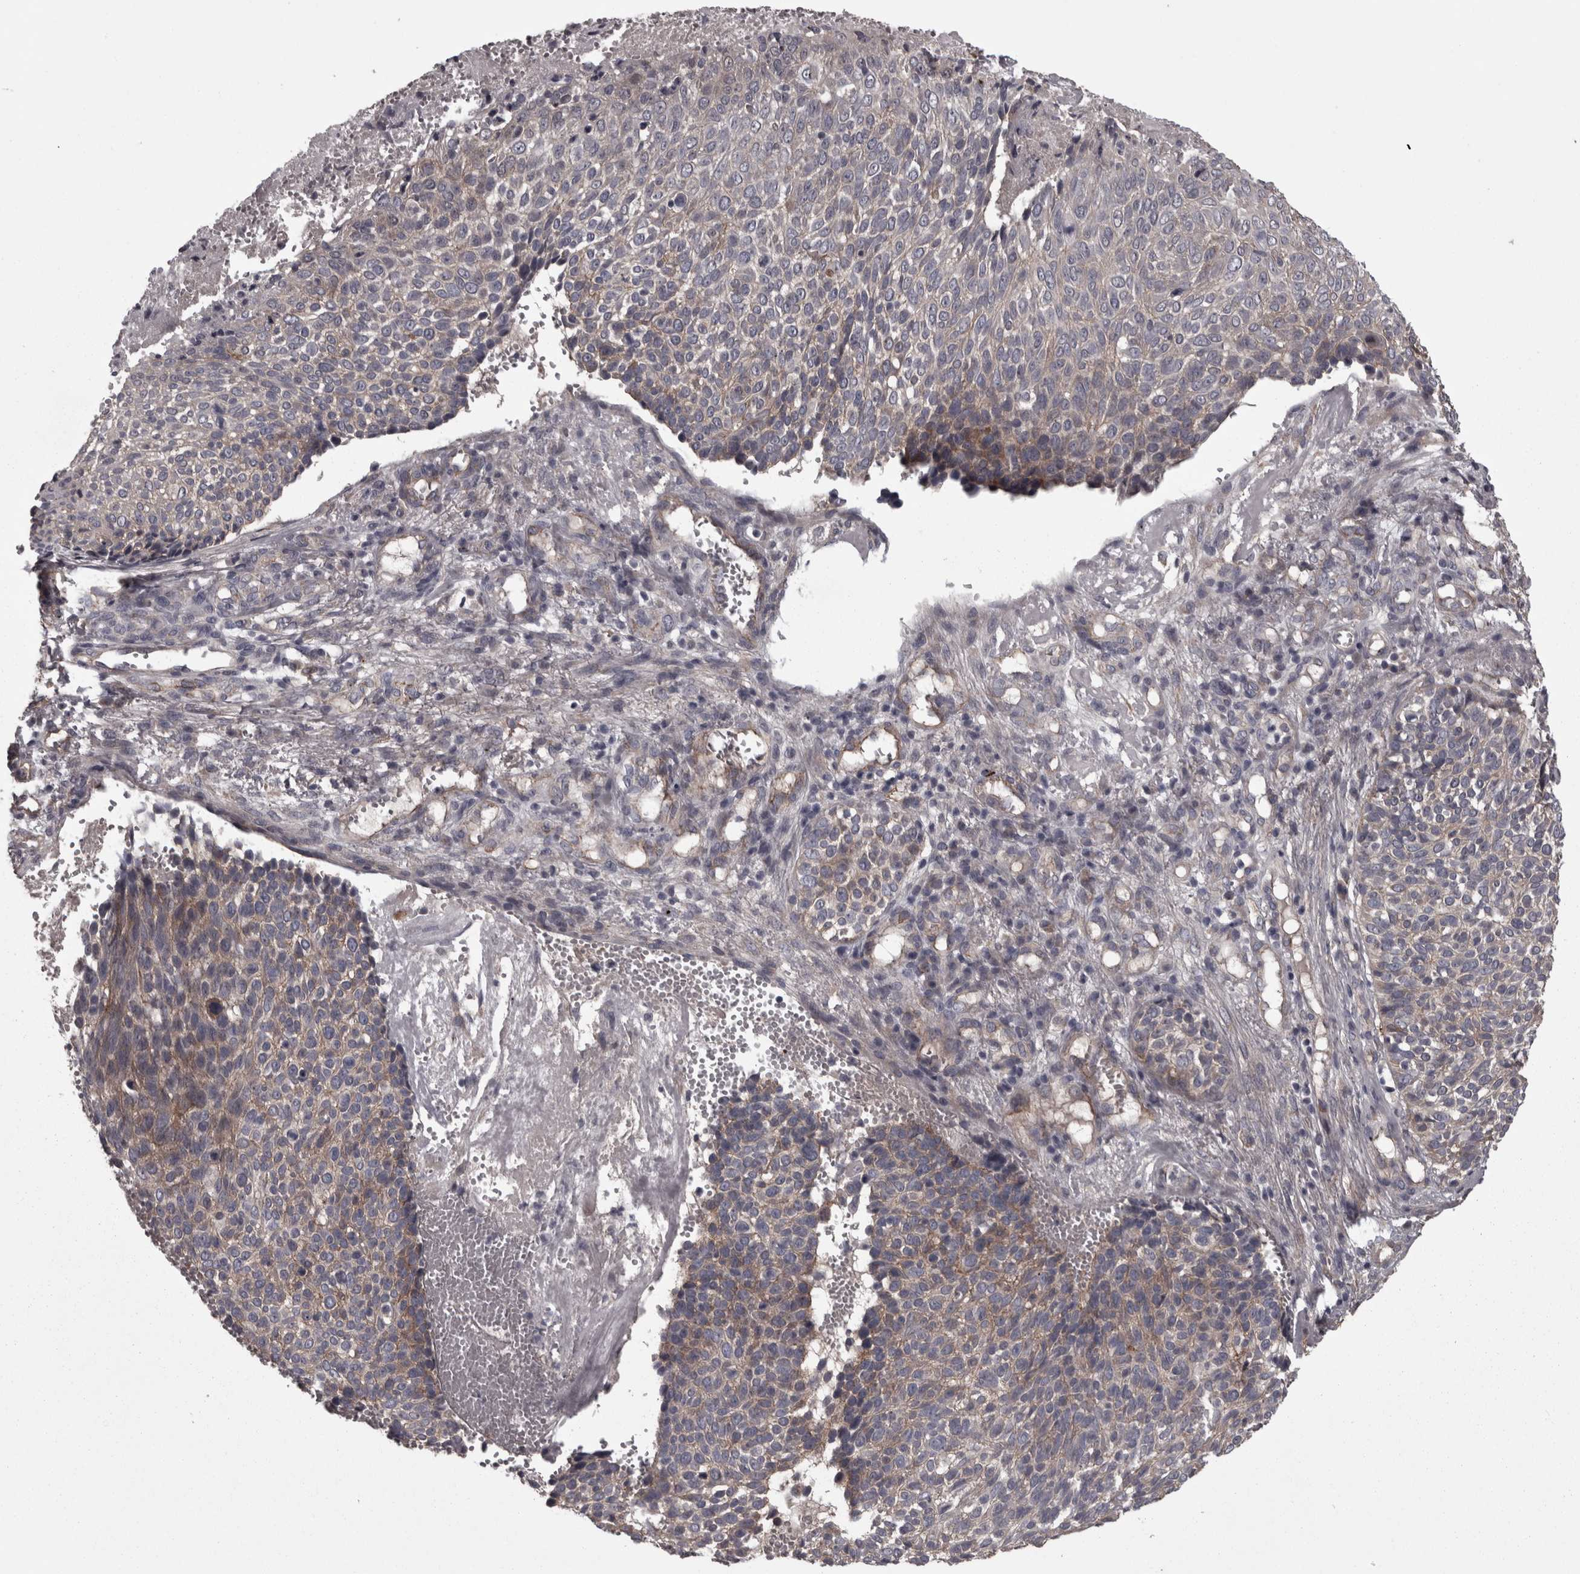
{"staining": {"intensity": "weak", "quantity": "25%-75%", "location": "cytoplasmic/membranous"}, "tissue": "cervical cancer", "cell_type": "Tumor cells", "image_type": "cancer", "snomed": [{"axis": "morphology", "description": "Squamous cell carcinoma, NOS"}, {"axis": "topography", "description": "Cervix"}], "caption": "Cervical cancer was stained to show a protein in brown. There is low levels of weak cytoplasmic/membranous staining in approximately 25%-75% of tumor cells.", "gene": "PCDH17", "patient": {"sex": "female", "age": 74}}